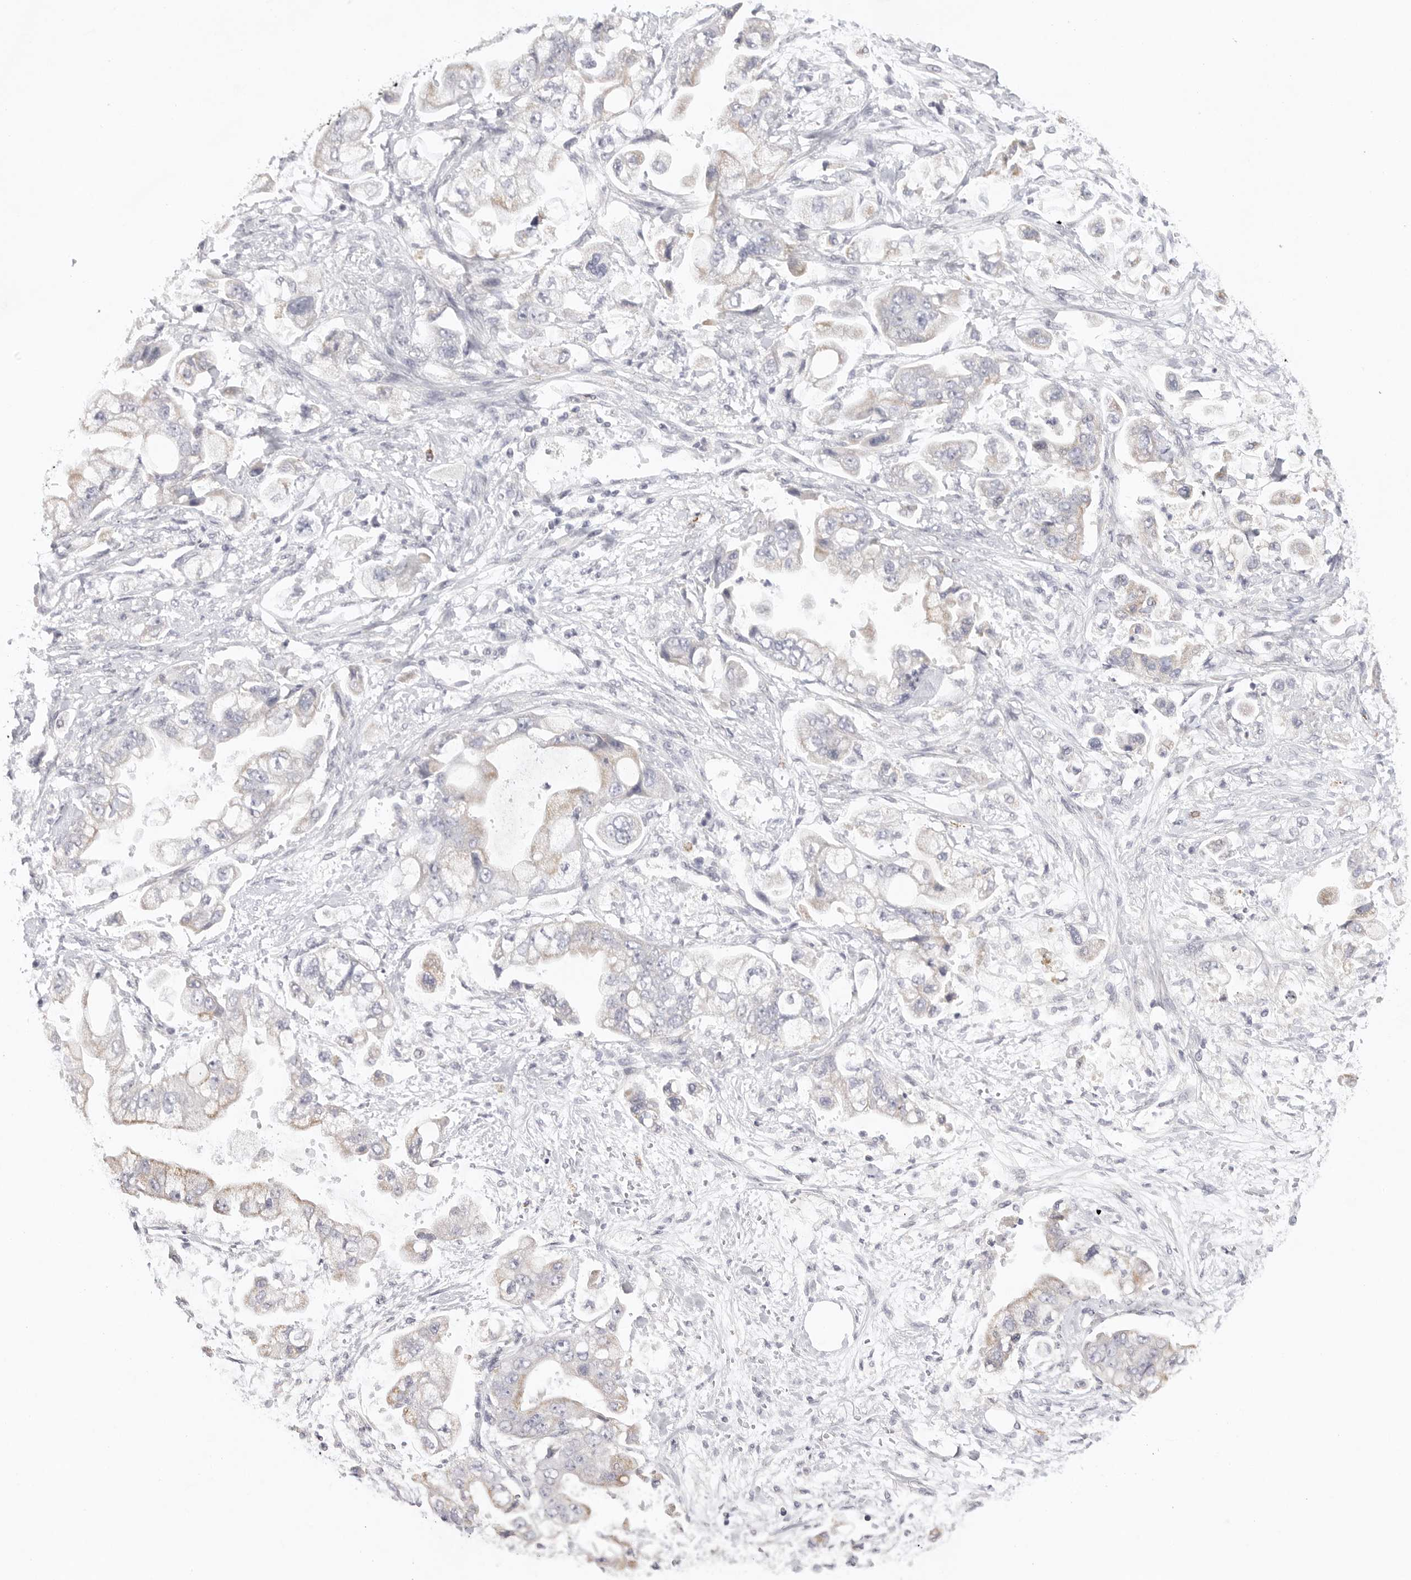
{"staining": {"intensity": "weak", "quantity": "<25%", "location": "cytoplasmic/membranous"}, "tissue": "stomach cancer", "cell_type": "Tumor cells", "image_type": "cancer", "snomed": [{"axis": "morphology", "description": "Adenocarcinoma, NOS"}, {"axis": "topography", "description": "Stomach"}], "caption": "Immunohistochemistry (IHC) image of neoplastic tissue: human adenocarcinoma (stomach) stained with DAB (3,3'-diaminobenzidine) exhibits no significant protein expression in tumor cells.", "gene": "ELP3", "patient": {"sex": "male", "age": 62}}